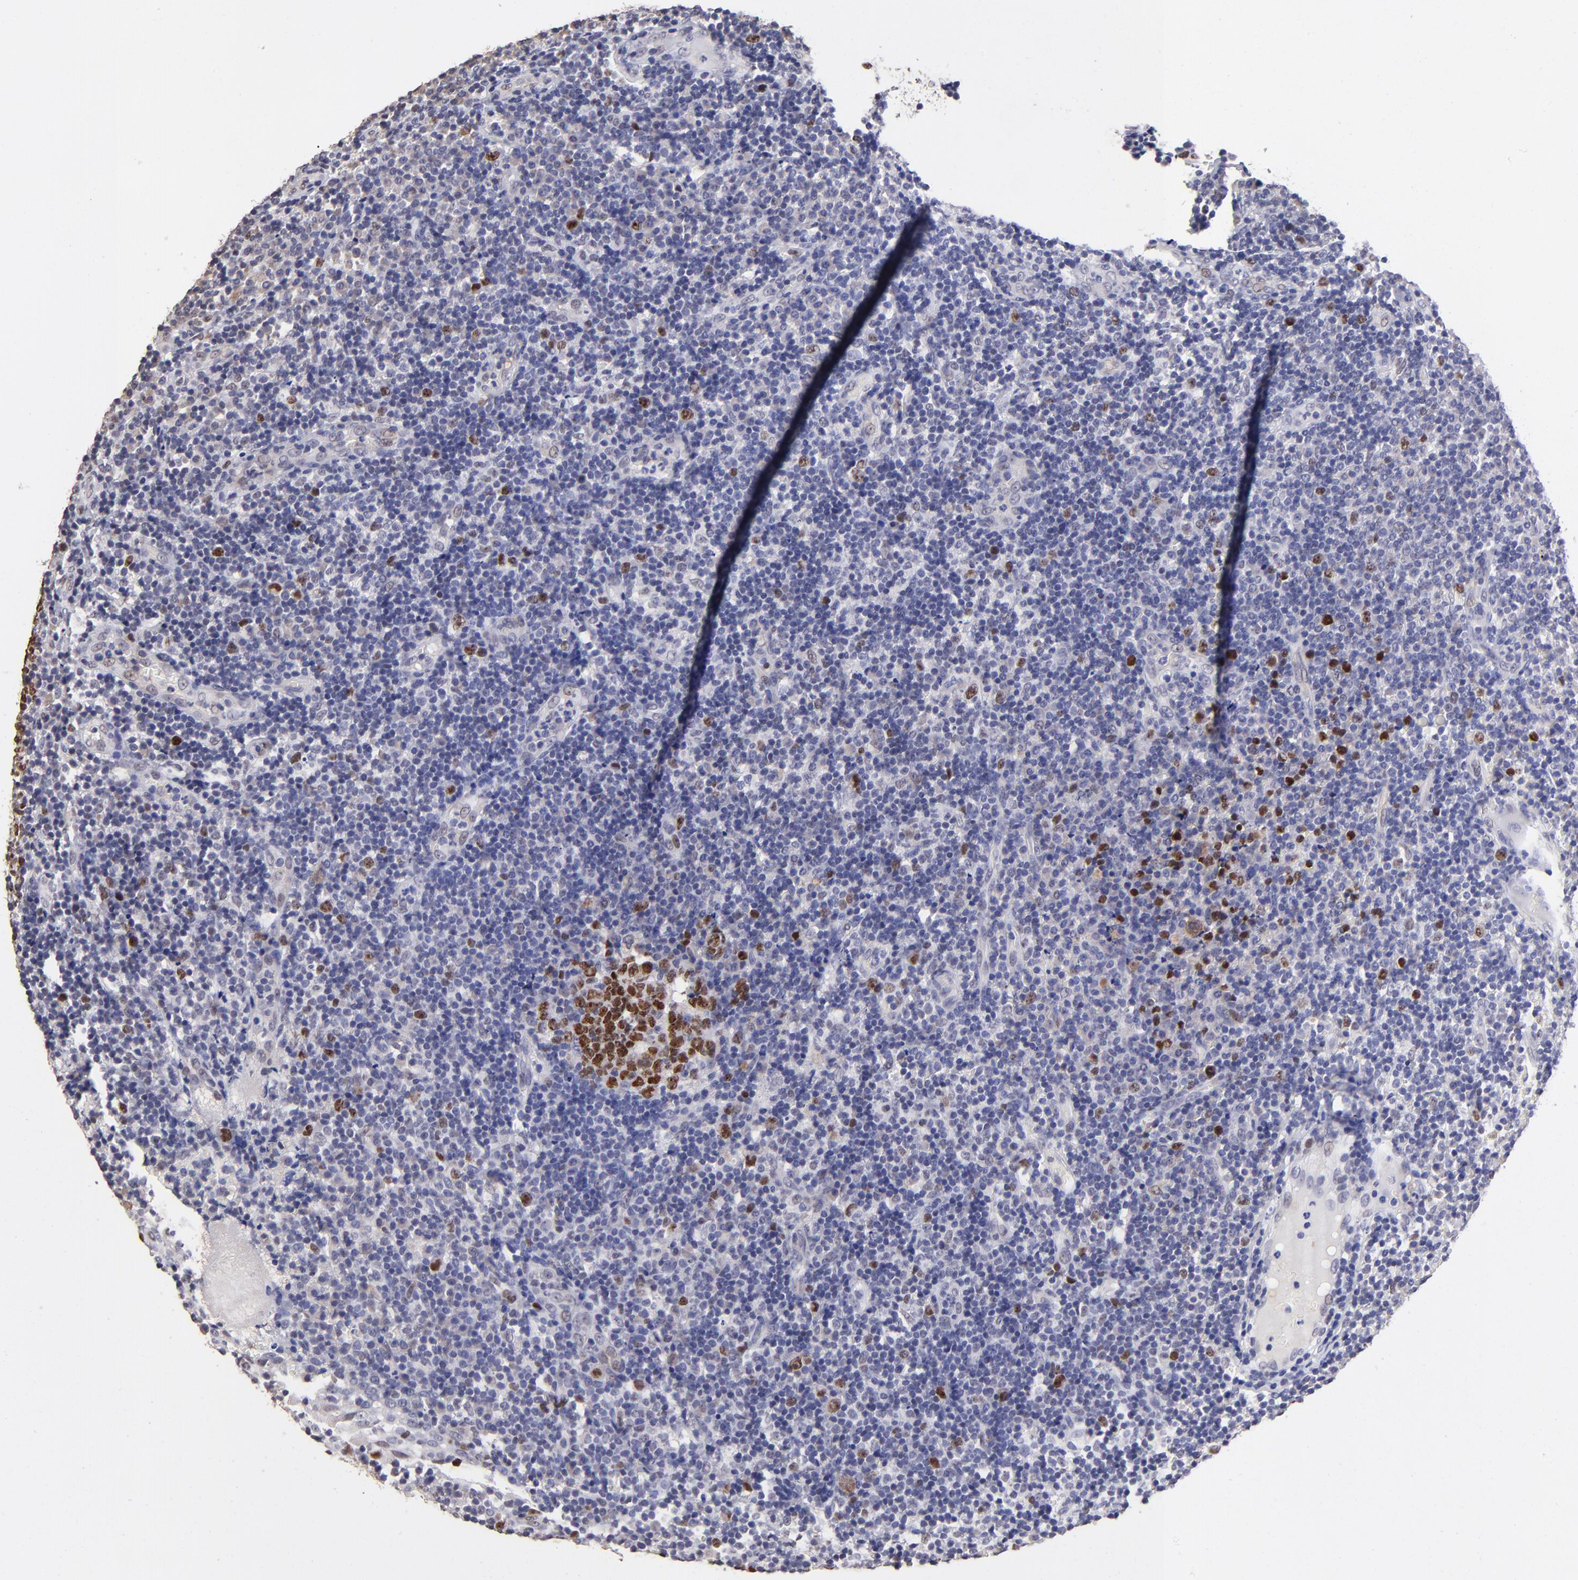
{"staining": {"intensity": "strong", "quantity": ">75%", "location": "nuclear"}, "tissue": "tonsil", "cell_type": "Germinal center cells", "image_type": "normal", "snomed": [{"axis": "morphology", "description": "Normal tissue, NOS"}, {"axis": "topography", "description": "Tonsil"}], "caption": "The immunohistochemical stain labels strong nuclear positivity in germinal center cells of benign tonsil.", "gene": "DNMT1", "patient": {"sex": "female", "age": 40}}